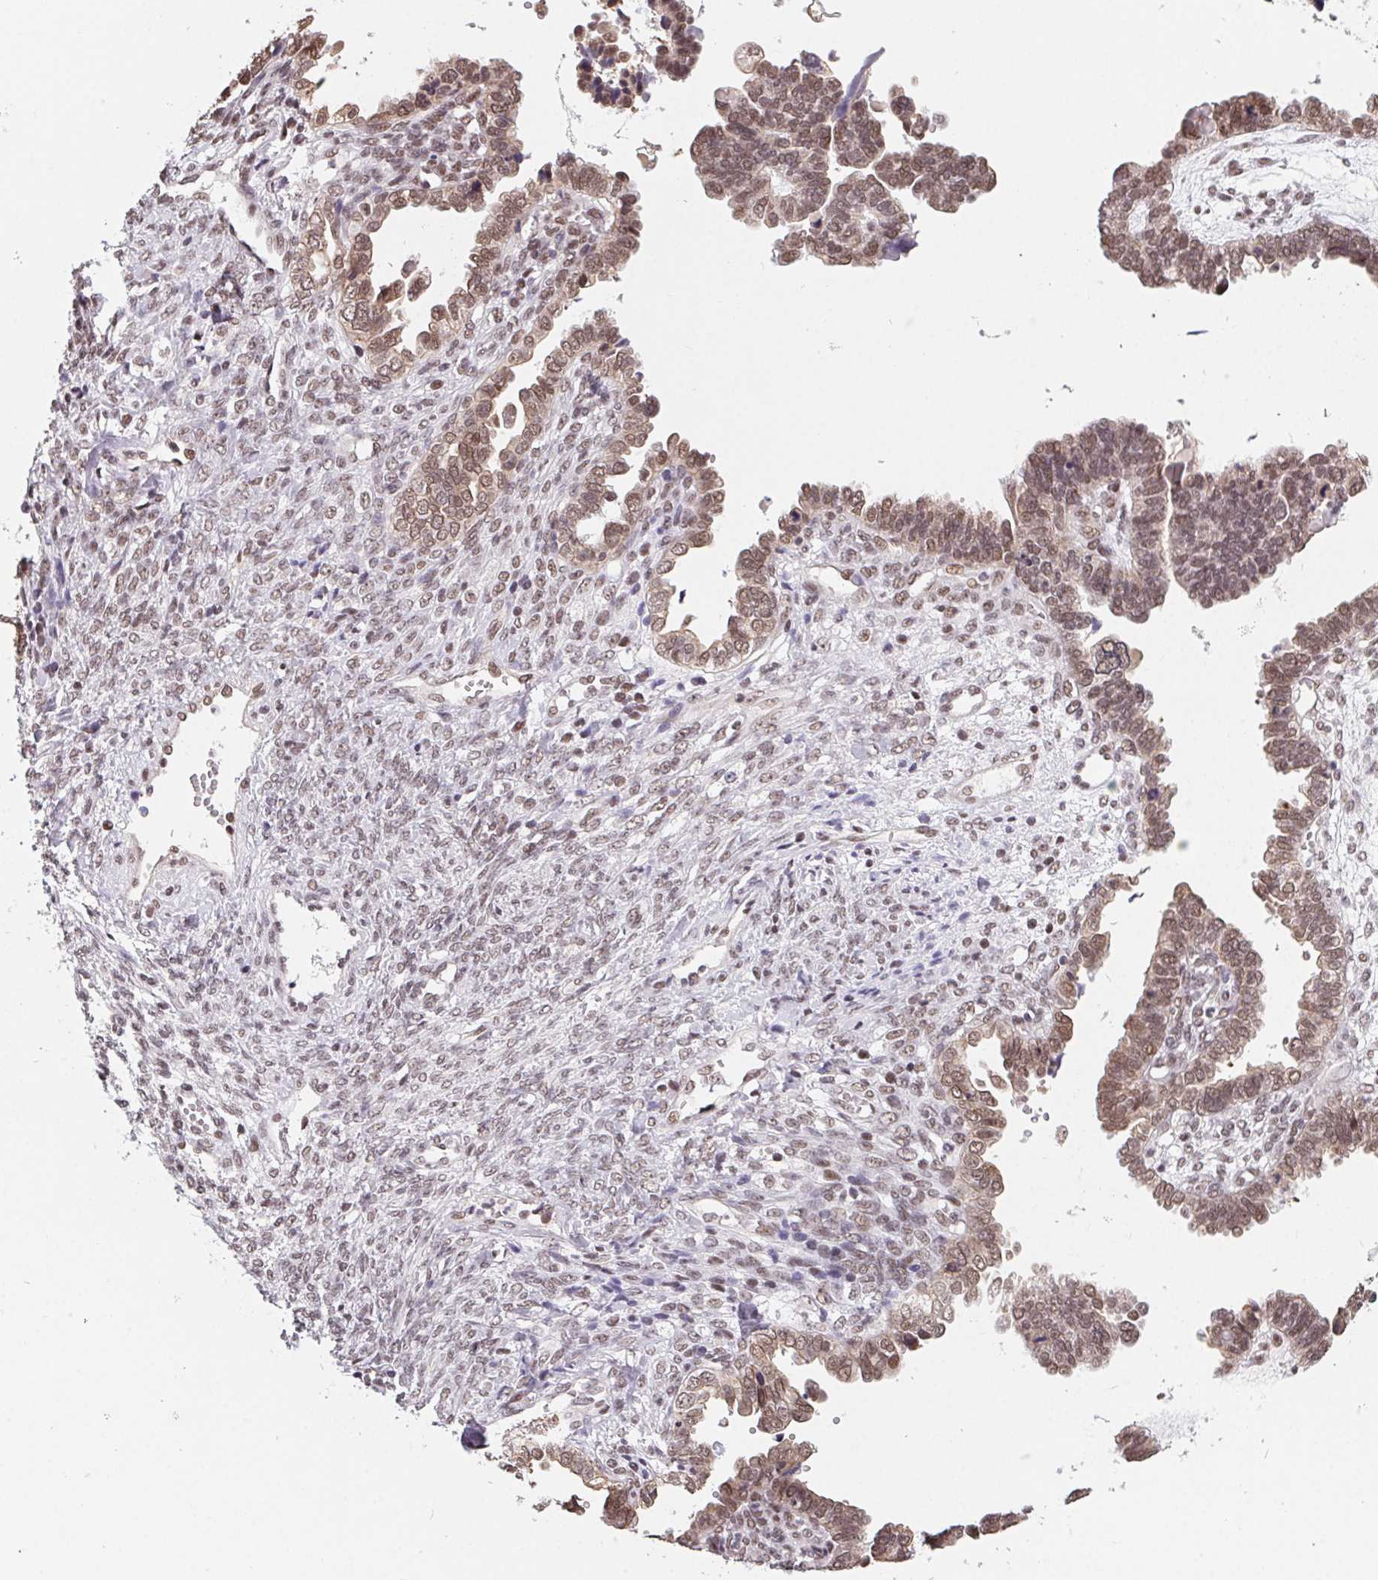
{"staining": {"intensity": "moderate", "quantity": ">75%", "location": "nuclear"}, "tissue": "ovarian cancer", "cell_type": "Tumor cells", "image_type": "cancer", "snomed": [{"axis": "morphology", "description": "Cystadenocarcinoma, serous, NOS"}, {"axis": "topography", "description": "Ovary"}], "caption": "Human ovarian cancer stained for a protein (brown) demonstrates moderate nuclear positive staining in approximately >75% of tumor cells.", "gene": "TCERG1", "patient": {"sex": "female", "age": 51}}